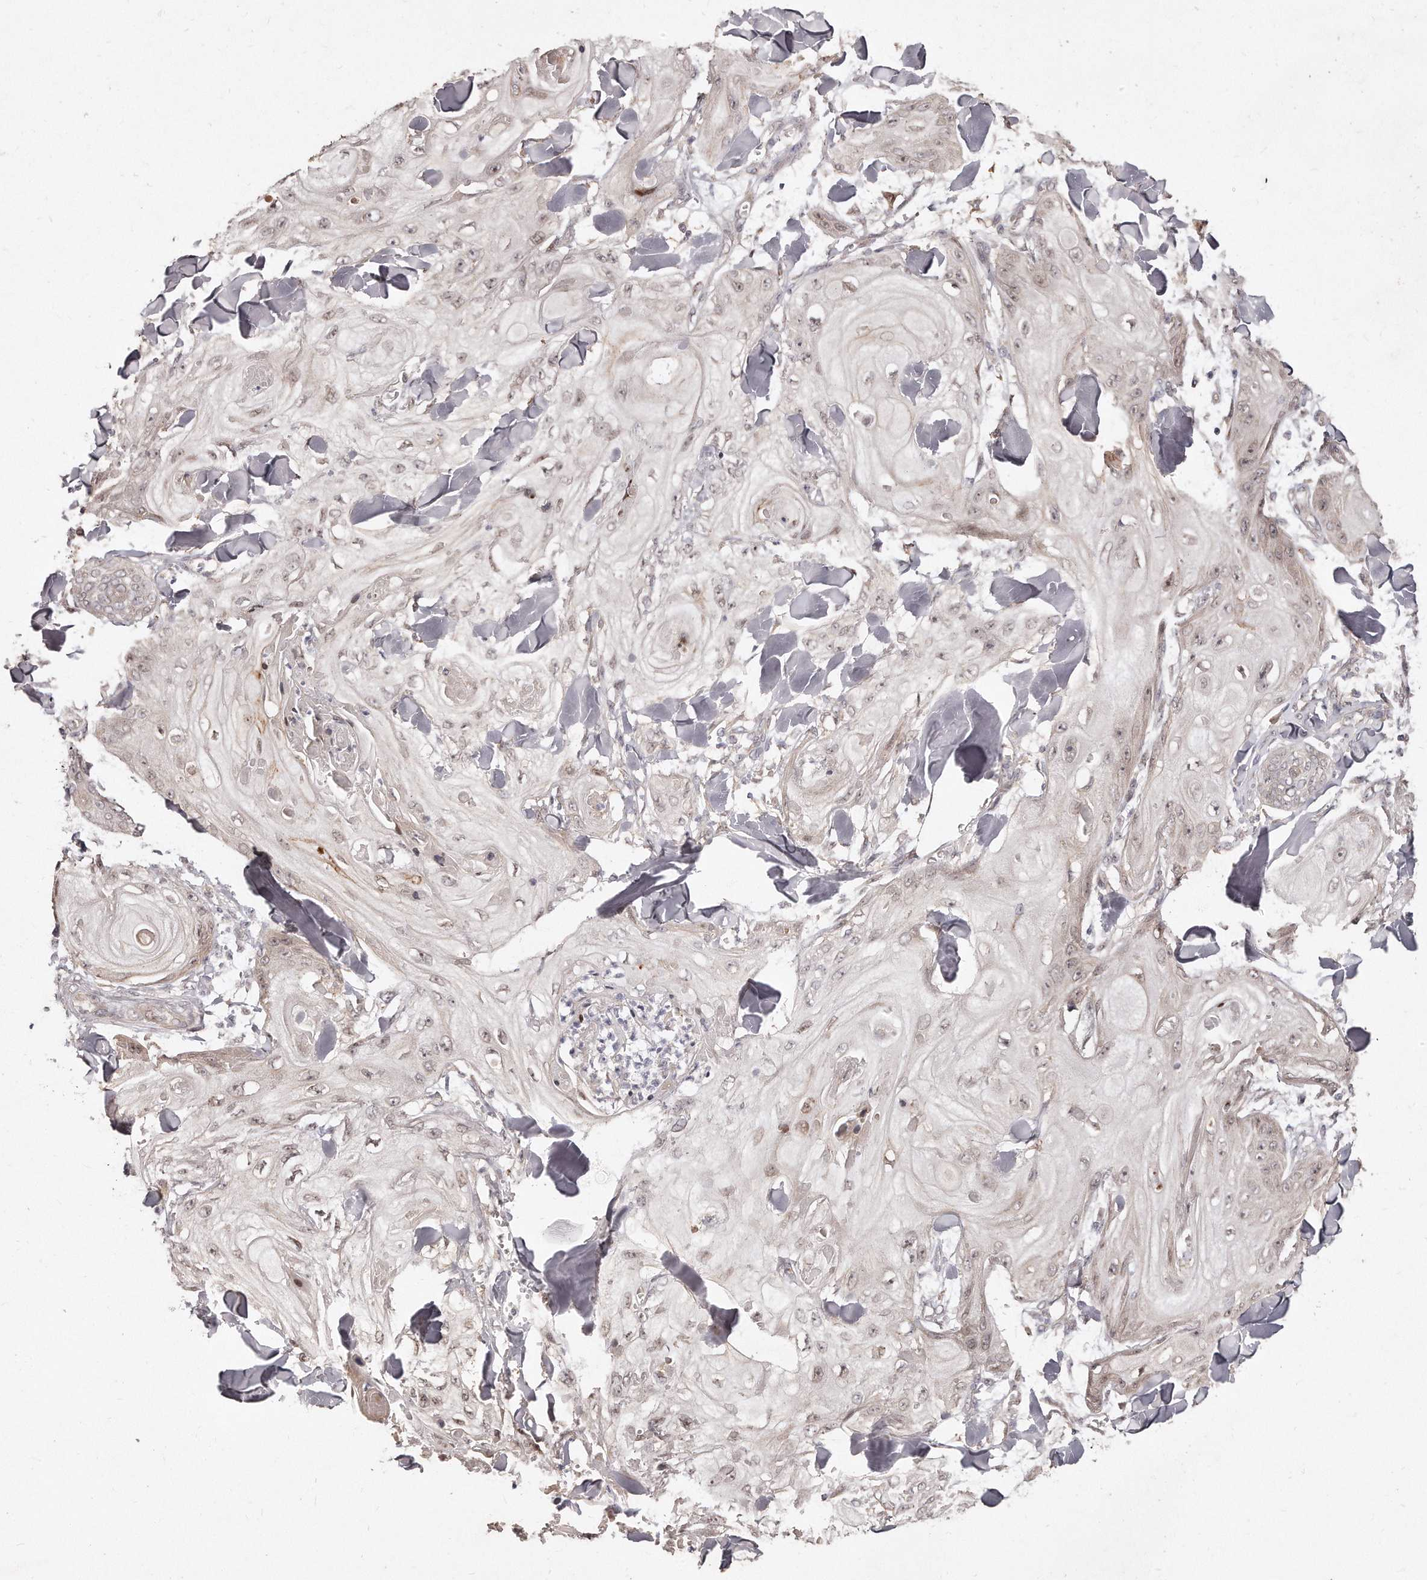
{"staining": {"intensity": "weak", "quantity": ">75%", "location": "nuclear"}, "tissue": "skin cancer", "cell_type": "Tumor cells", "image_type": "cancer", "snomed": [{"axis": "morphology", "description": "Squamous cell carcinoma, NOS"}, {"axis": "topography", "description": "Skin"}], "caption": "This is an image of IHC staining of squamous cell carcinoma (skin), which shows weak positivity in the nuclear of tumor cells.", "gene": "HASPIN", "patient": {"sex": "male", "age": 74}}